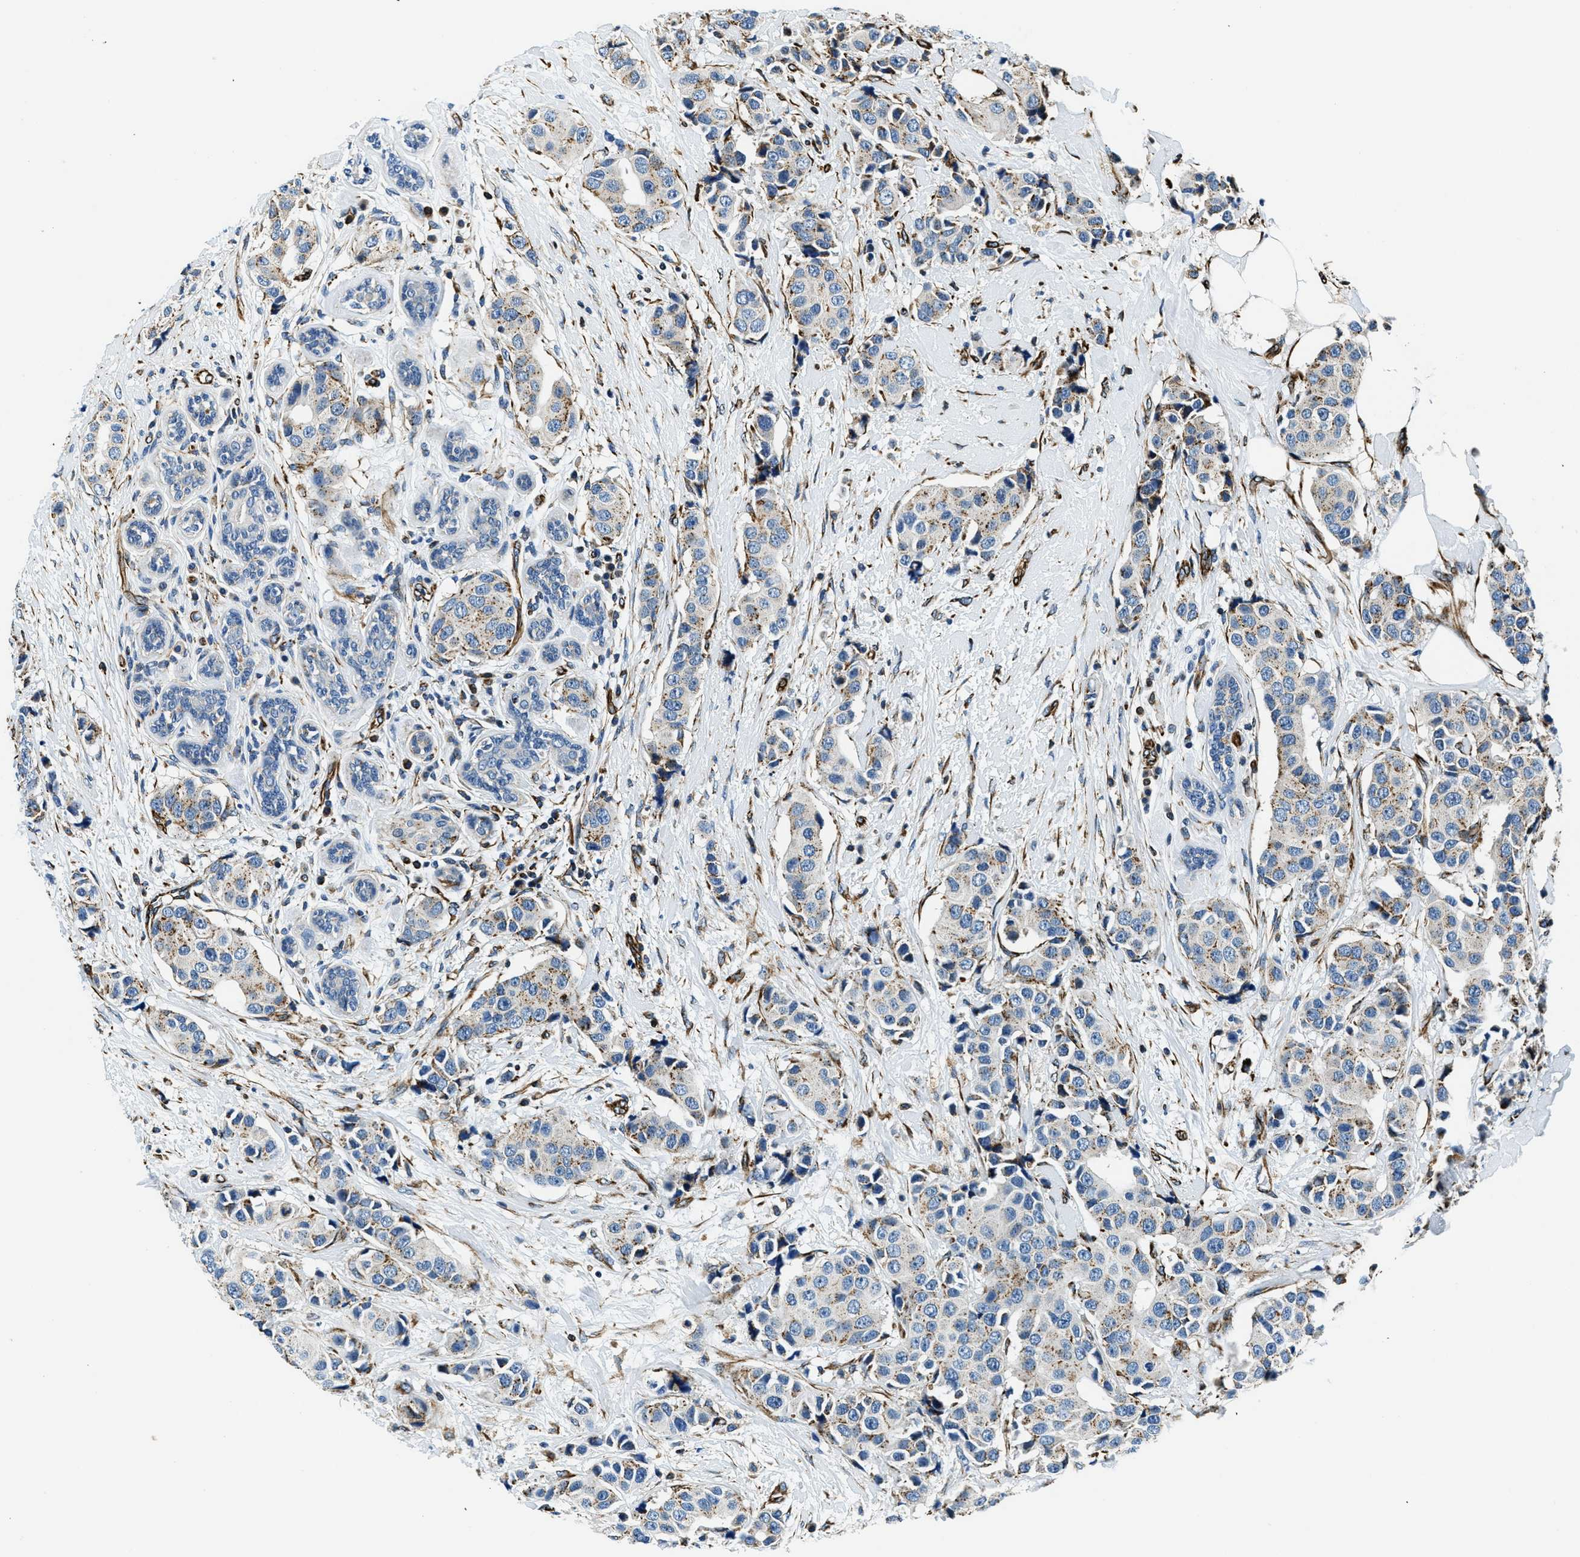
{"staining": {"intensity": "moderate", "quantity": "25%-75%", "location": "cytoplasmic/membranous"}, "tissue": "breast cancer", "cell_type": "Tumor cells", "image_type": "cancer", "snomed": [{"axis": "morphology", "description": "Normal tissue, NOS"}, {"axis": "morphology", "description": "Duct carcinoma"}, {"axis": "topography", "description": "Breast"}], "caption": "Immunohistochemical staining of human breast invasive ductal carcinoma exhibits moderate cytoplasmic/membranous protein staining in approximately 25%-75% of tumor cells. Nuclei are stained in blue.", "gene": "GNS", "patient": {"sex": "female", "age": 39}}